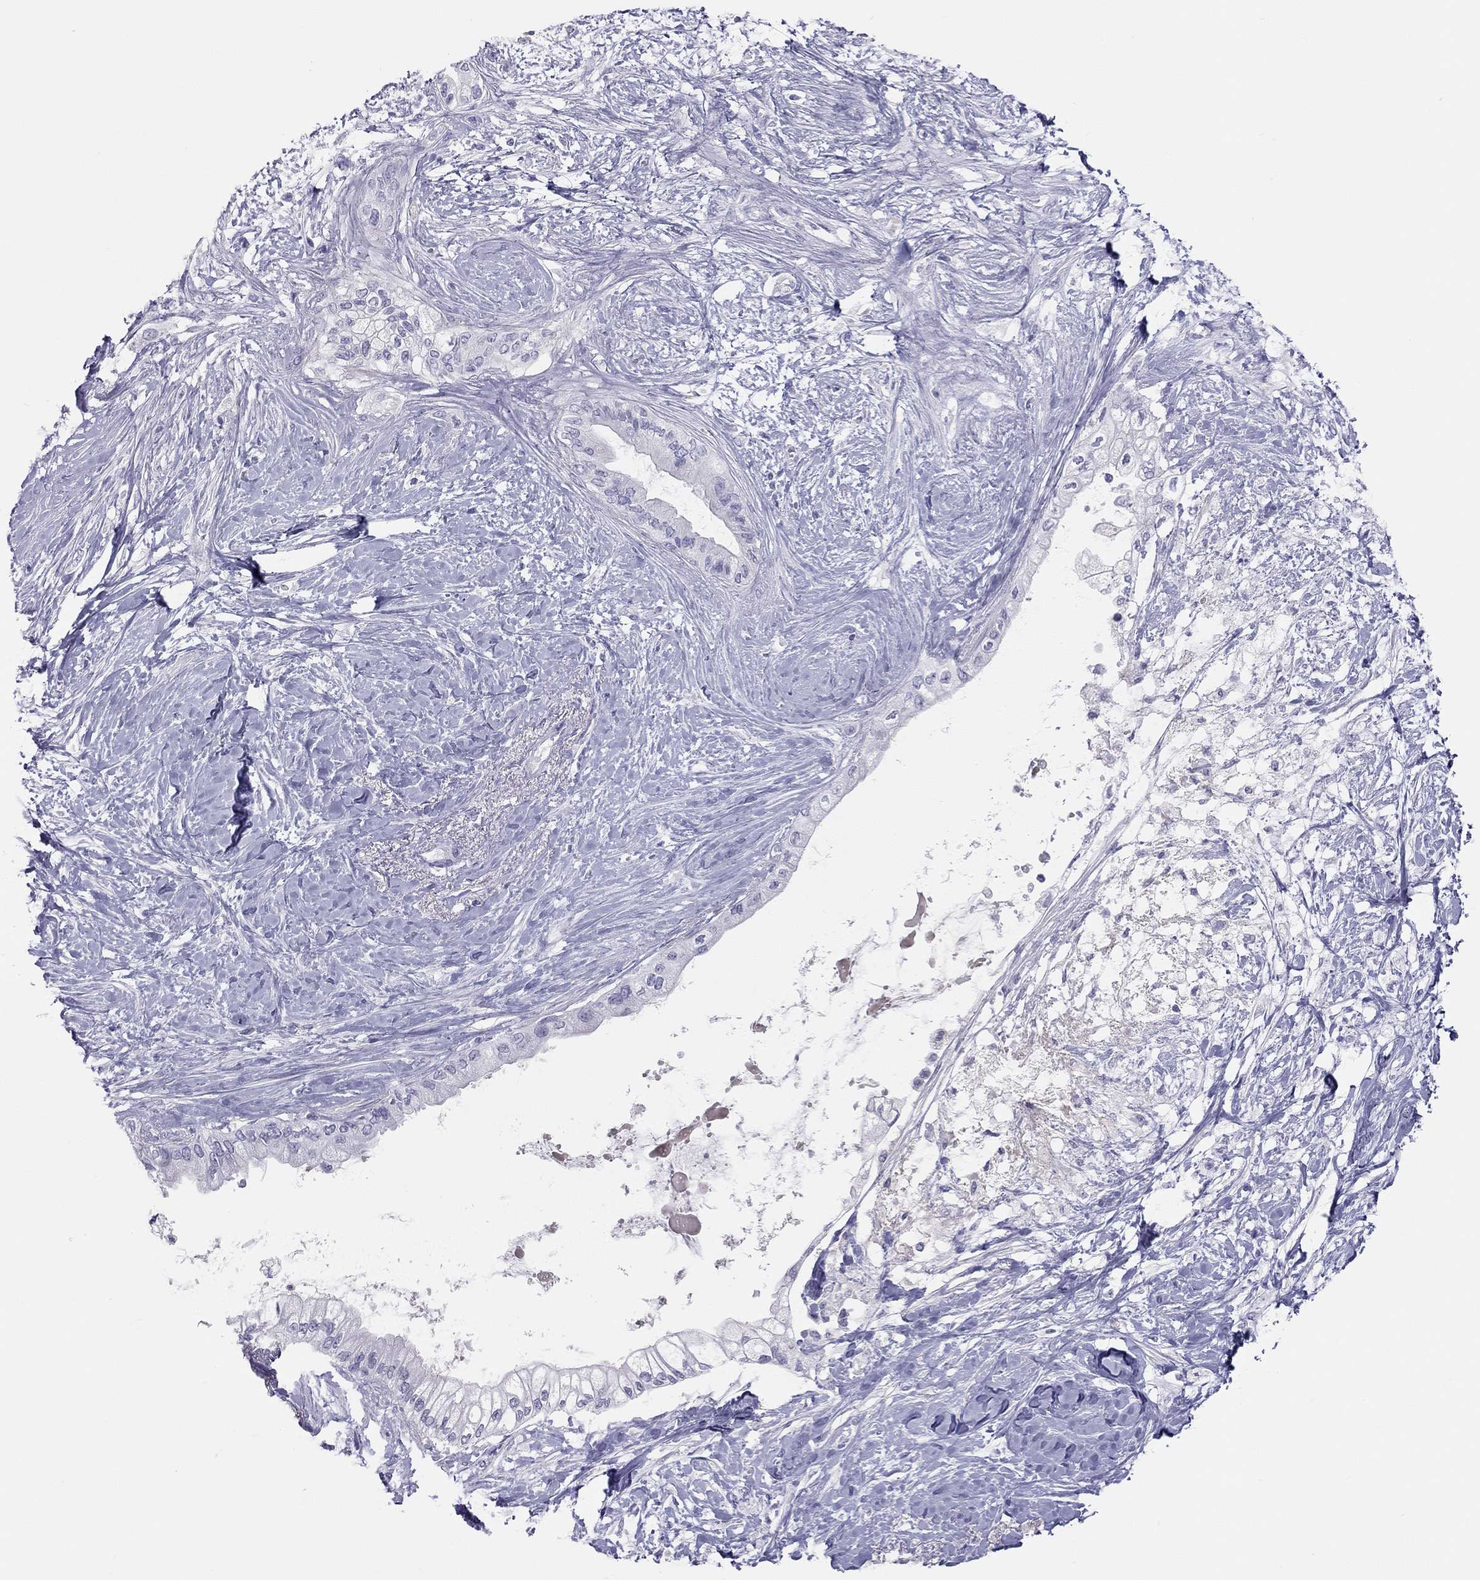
{"staining": {"intensity": "negative", "quantity": "none", "location": "none"}, "tissue": "pancreatic cancer", "cell_type": "Tumor cells", "image_type": "cancer", "snomed": [{"axis": "morphology", "description": "Normal tissue, NOS"}, {"axis": "morphology", "description": "Adenocarcinoma, NOS"}, {"axis": "topography", "description": "Pancreas"}, {"axis": "topography", "description": "Duodenum"}], "caption": "A high-resolution histopathology image shows immunohistochemistry (IHC) staining of pancreatic cancer, which shows no significant expression in tumor cells.", "gene": "SPATA12", "patient": {"sex": "female", "age": 60}}